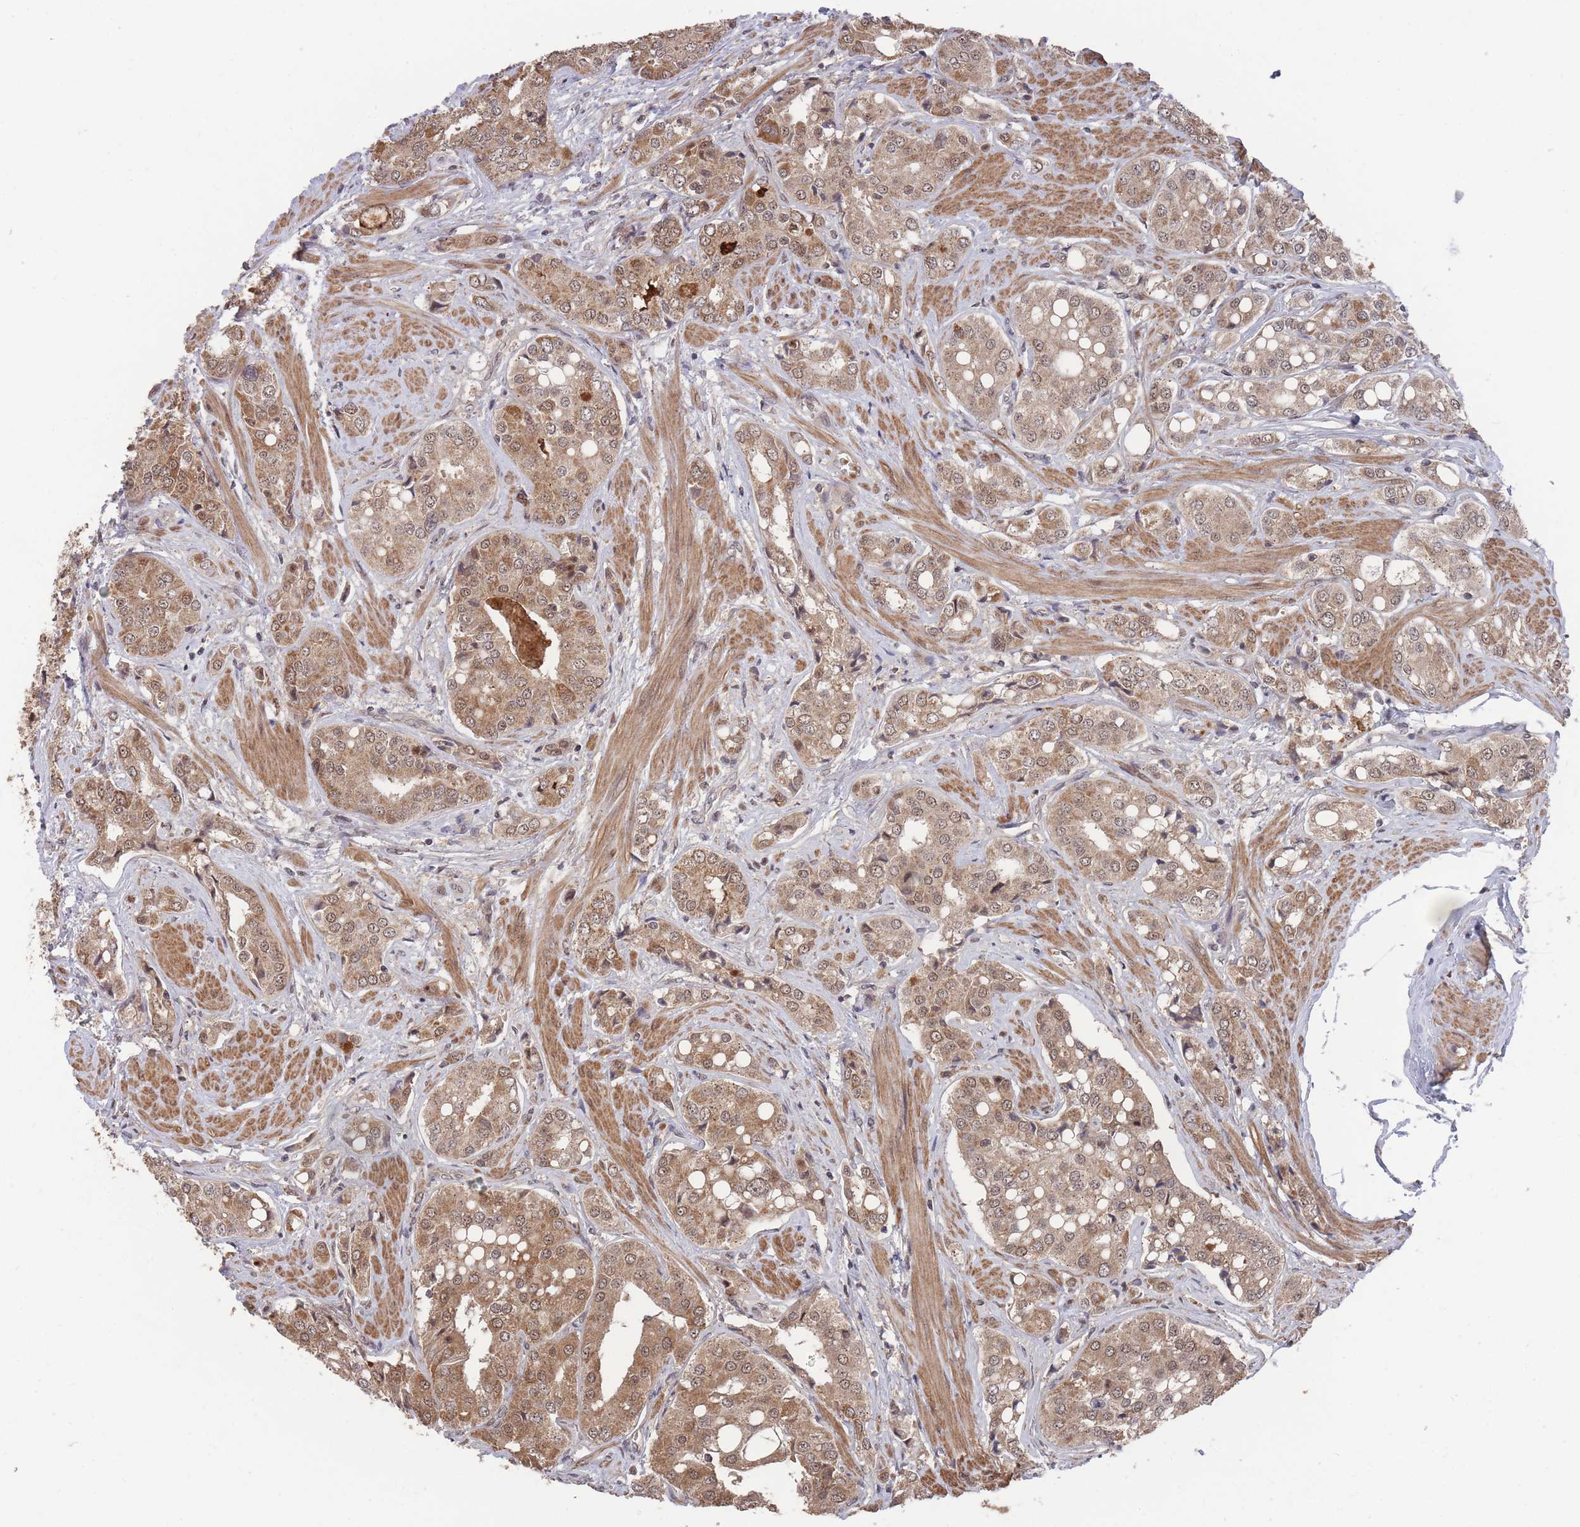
{"staining": {"intensity": "moderate", "quantity": ">75%", "location": "cytoplasmic/membranous,nuclear"}, "tissue": "prostate cancer", "cell_type": "Tumor cells", "image_type": "cancer", "snomed": [{"axis": "morphology", "description": "Adenocarcinoma, High grade"}, {"axis": "topography", "description": "Prostate"}], "caption": "A histopathology image of human prostate cancer (adenocarcinoma (high-grade)) stained for a protein shows moderate cytoplasmic/membranous and nuclear brown staining in tumor cells.", "gene": "SF3B1", "patient": {"sex": "male", "age": 71}}